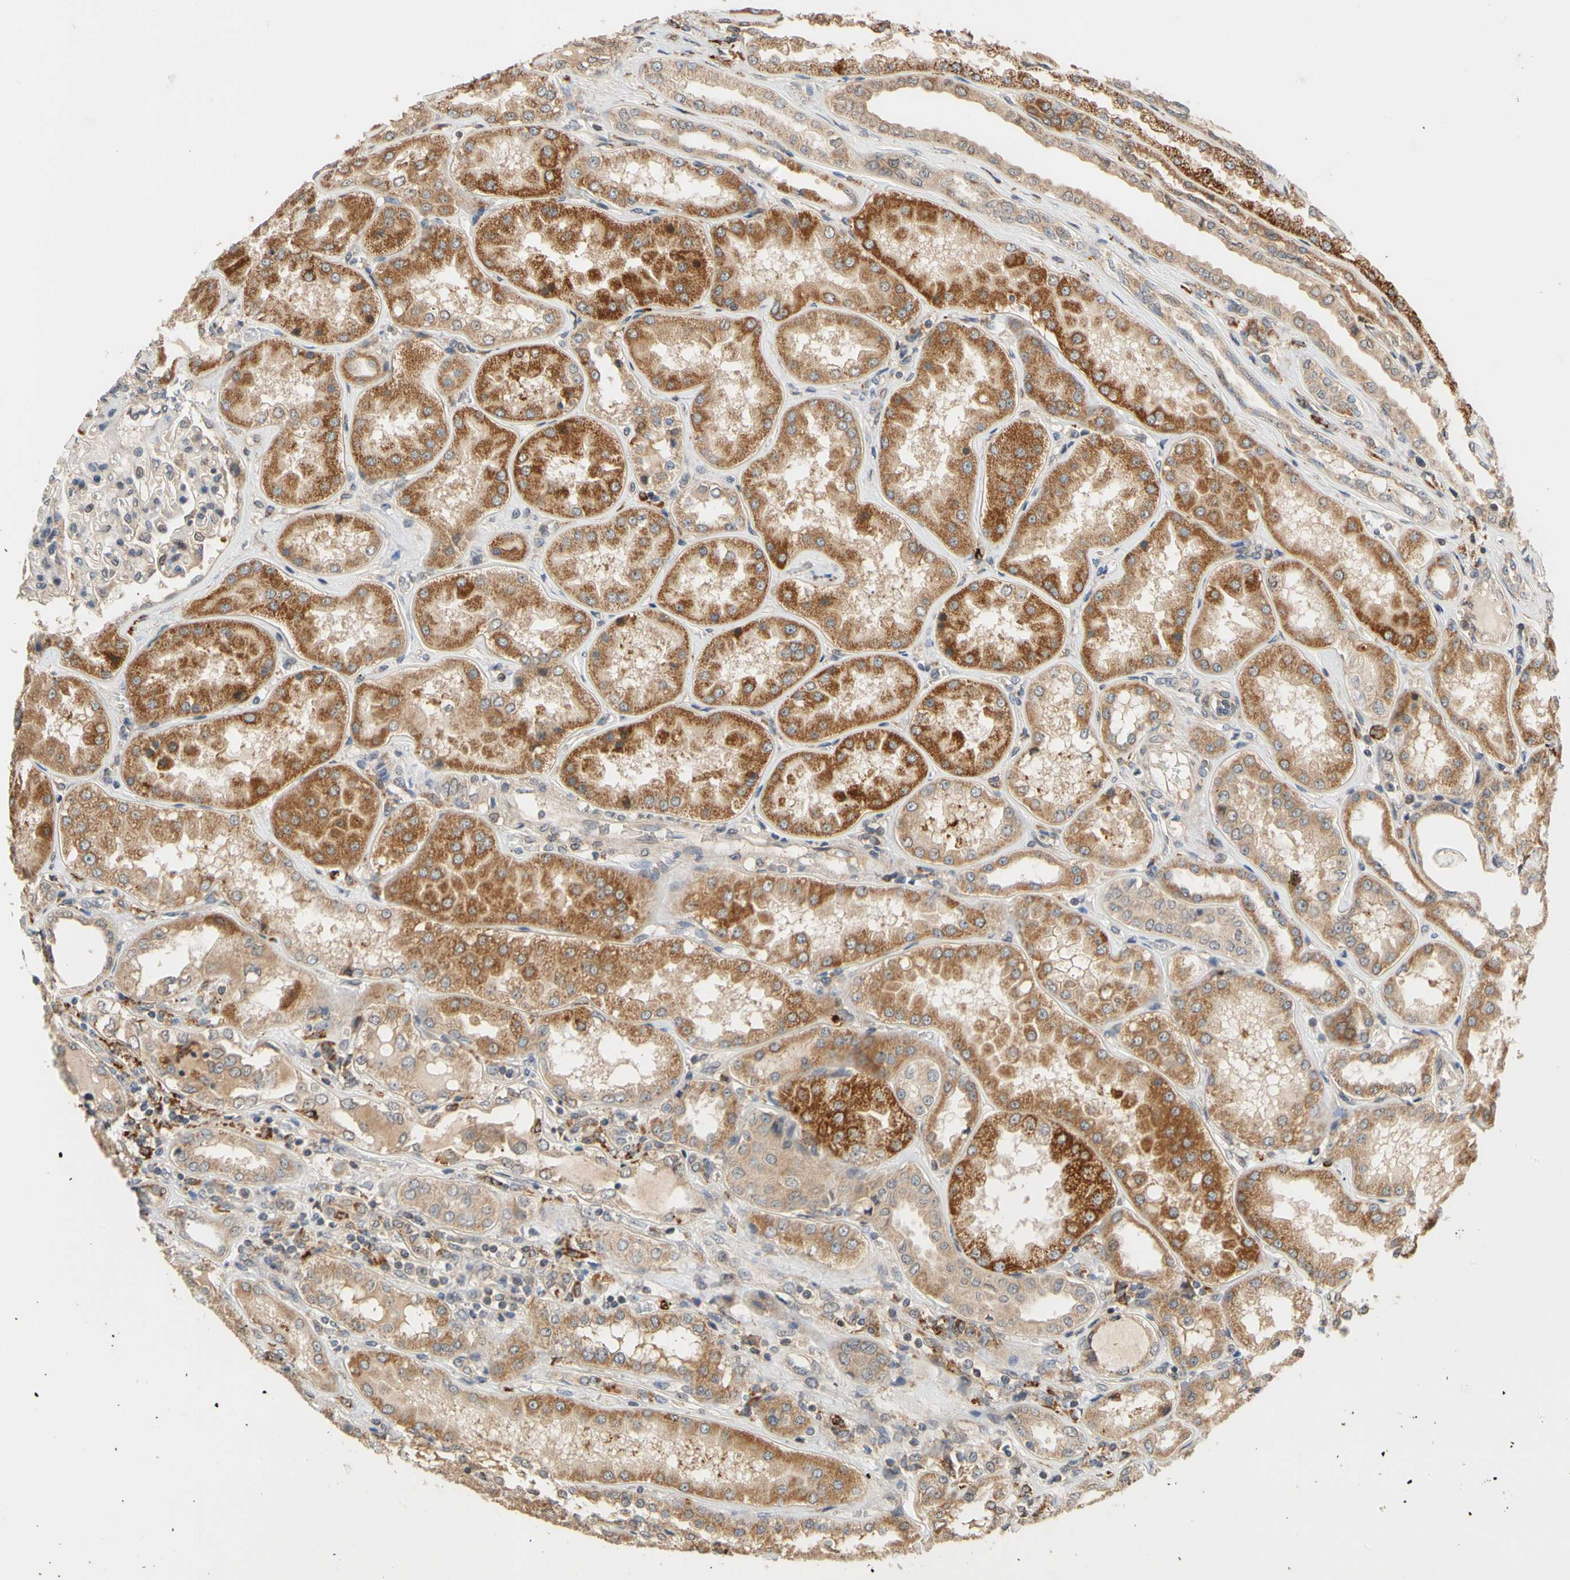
{"staining": {"intensity": "weak", "quantity": ">75%", "location": "cytoplasmic/membranous"}, "tissue": "kidney", "cell_type": "Cells in glomeruli", "image_type": "normal", "snomed": [{"axis": "morphology", "description": "Normal tissue, NOS"}, {"axis": "topography", "description": "Kidney"}], "caption": "IHC (DAB (3,3'-diaminobenzidine)) staining of normal kidney shows weak cytoplasmic/membranous protein staining in about >75% of cells in glomeruli. The protein of interest is stained brown, and the nuclei are stained in blue (DAB IHC with brightfield microscopy, high magnification).", "gene": "ANKHD1", "patient": {"sex": "female", "age": 56}}